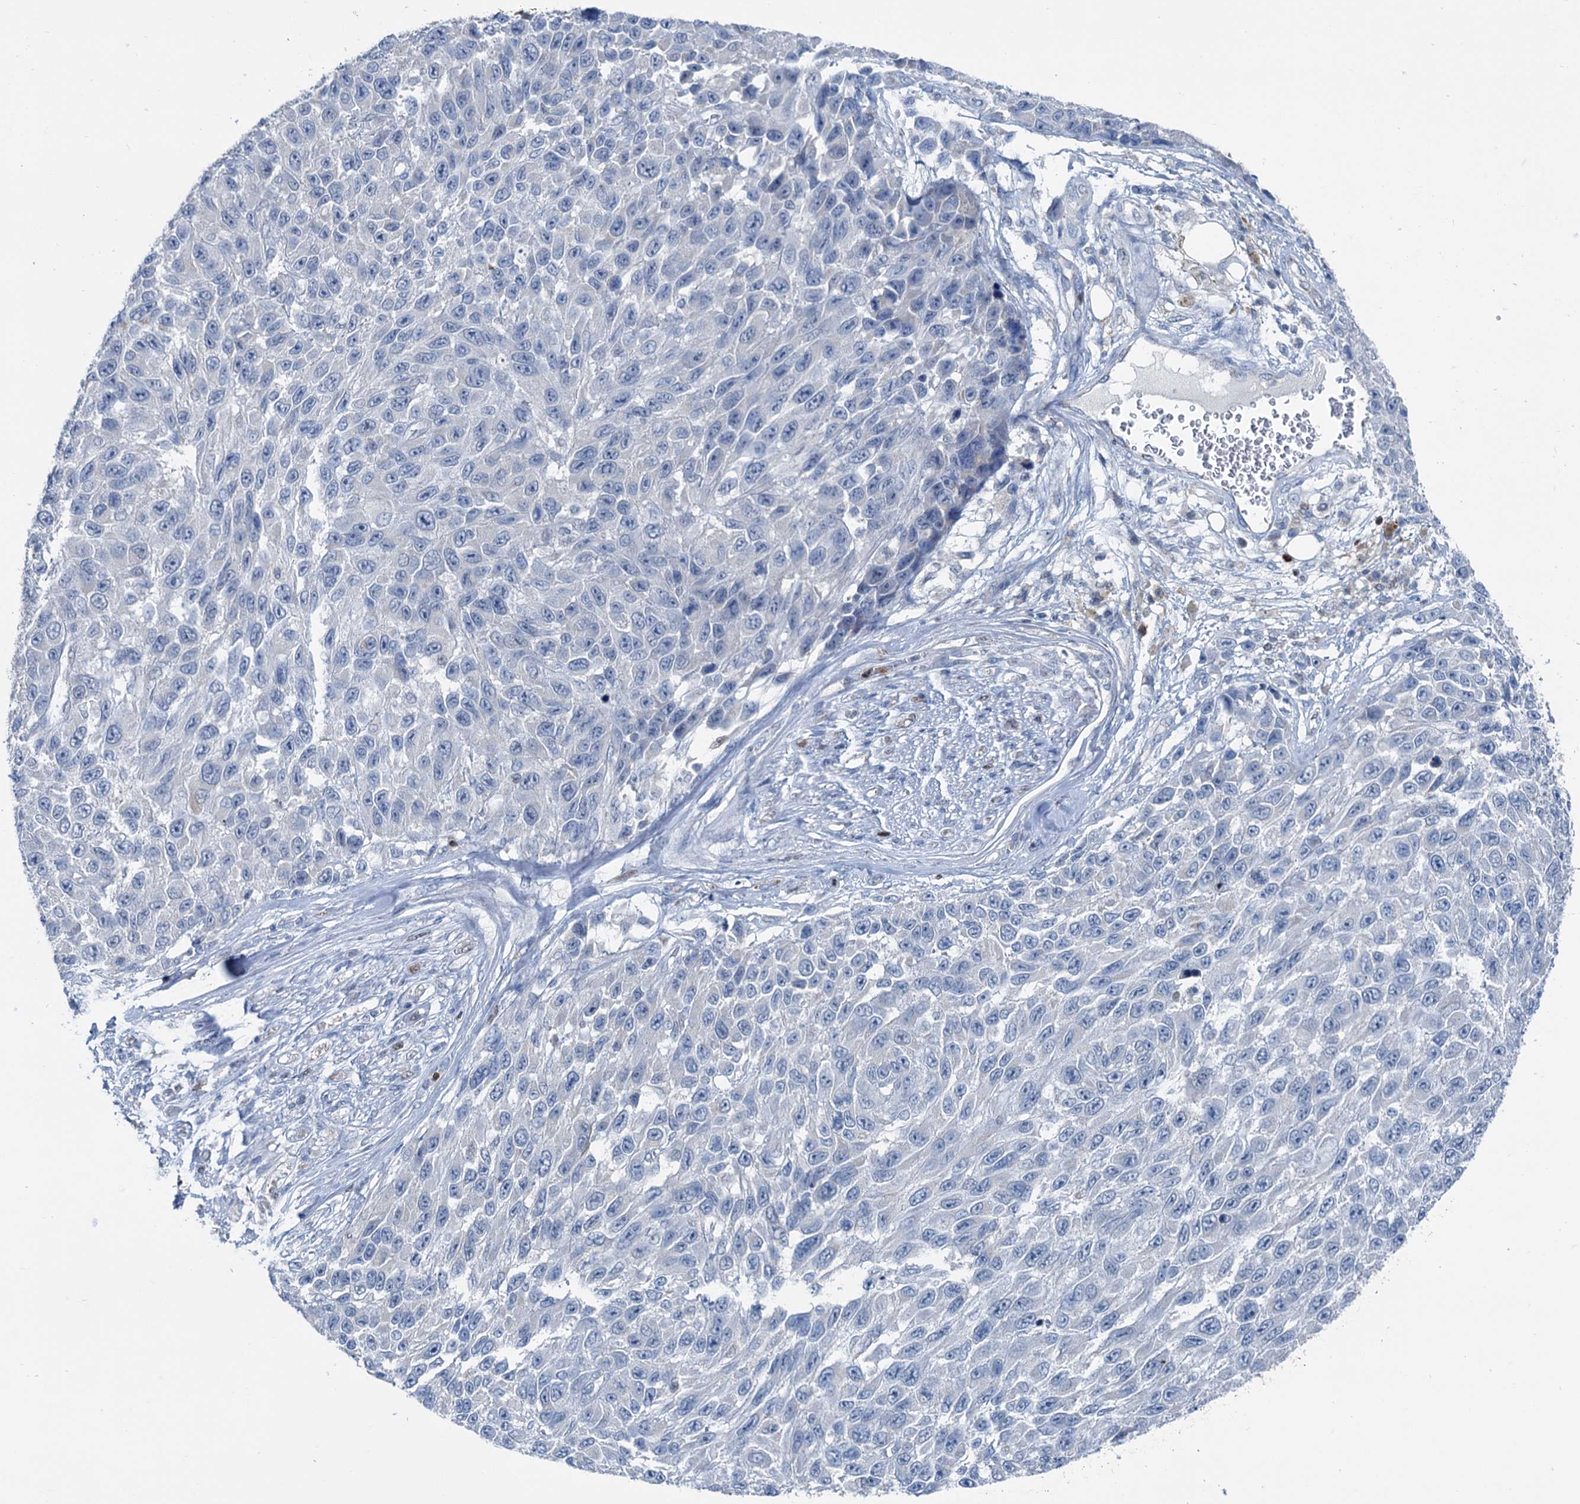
{"staining": {"intensity": "negative", "quantity": "none", "location": "none"}, "tissue": "melanoma", "cell_type": "Tumor cells", "image_type": "cancer", "snomed": [{"axis": "morphology", "description": "Normal tissue, NOS"}, {"axis": "morphology", "description": "Malignant melanoma, NOS"}, {"axis": "topography", "description": "Skin"}], "caption": "Tumor cells show no significant staining in melanoma.", "gene": "ELP4", "patient": {"sex": "female", "age": 96}}